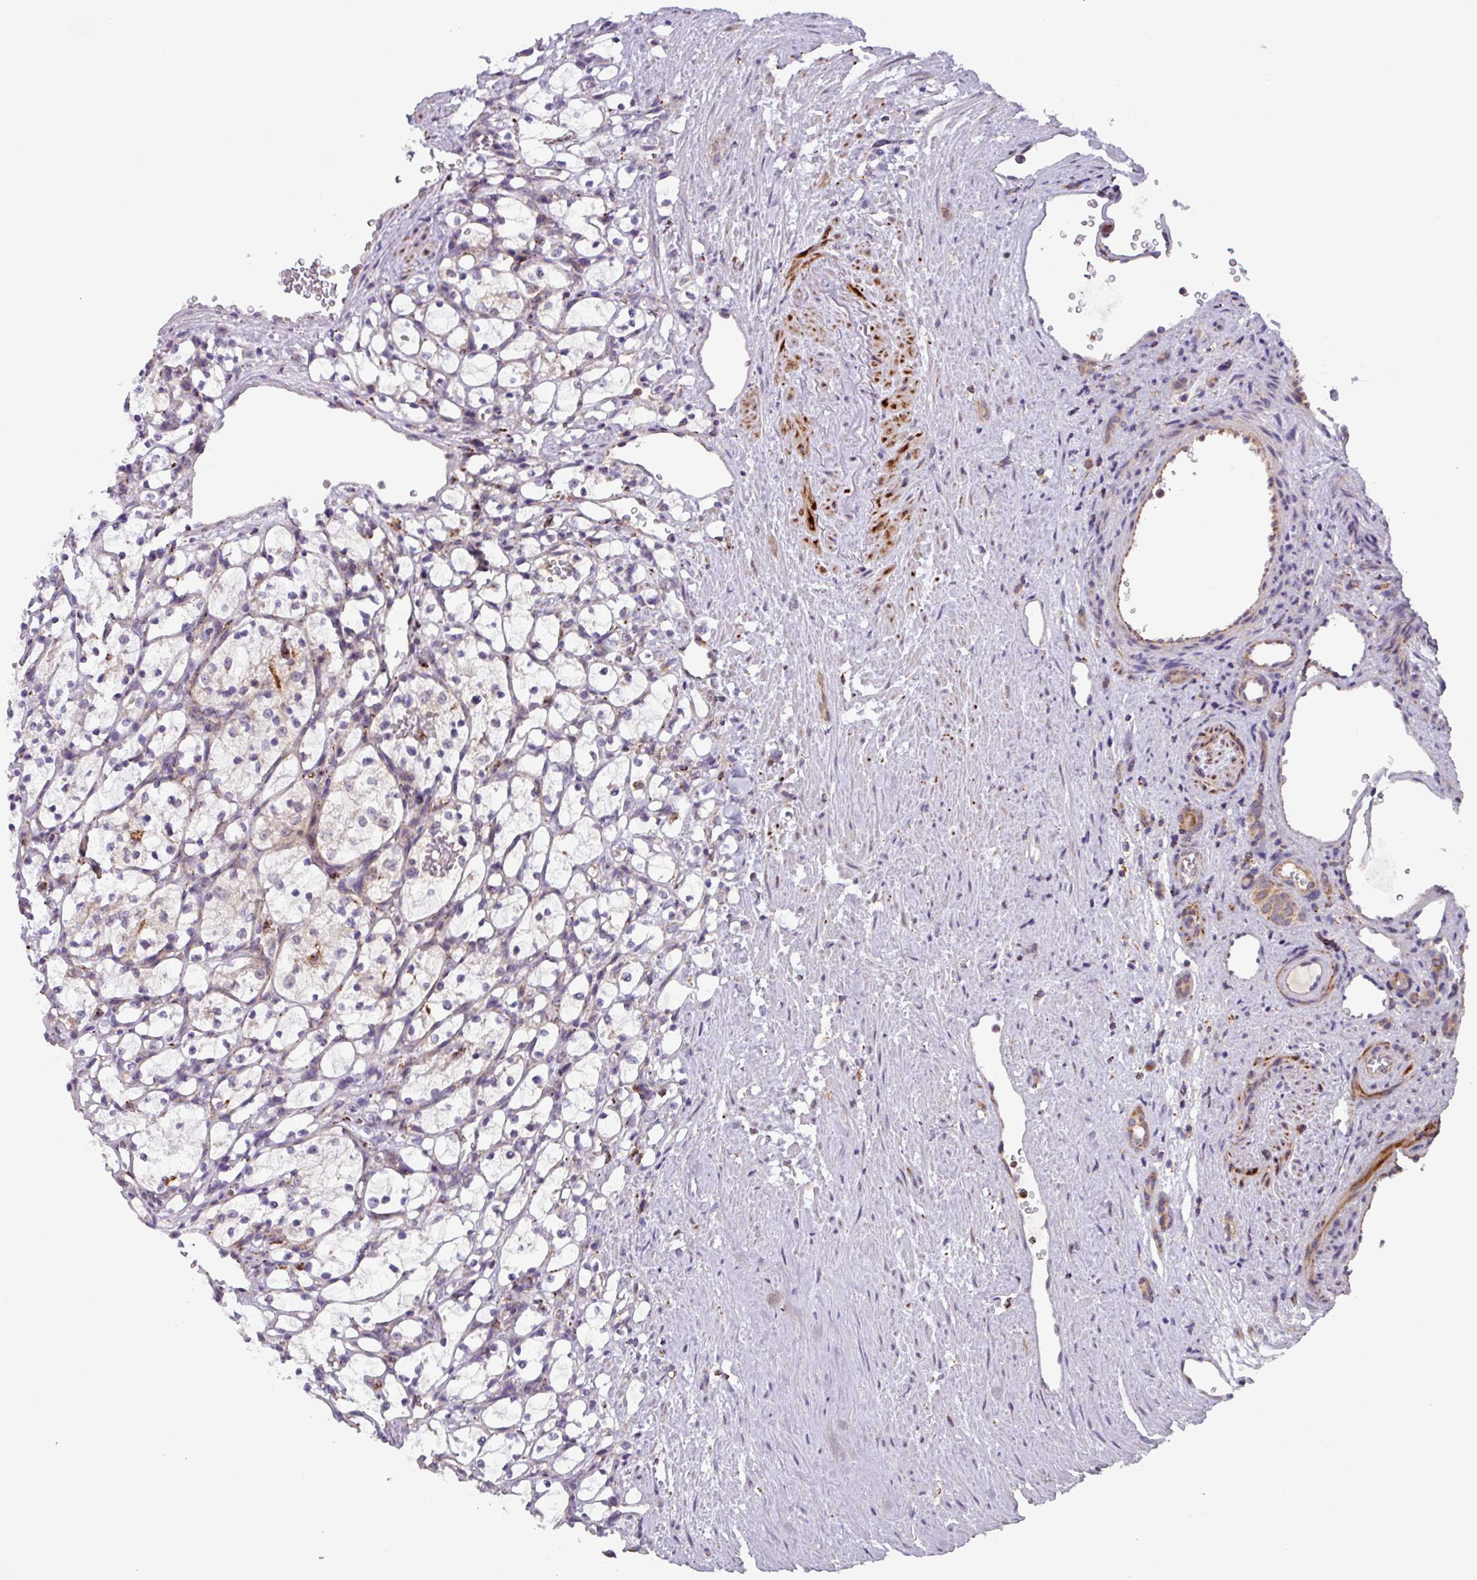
{"staining": {"intensity": "negative", "quantity": "none", "location": "none"}, "tissue": "renal cancer", "cell_type": "Tumor cells", "image_type": "cancer", "snomed": [{"axis": "morphology", "description": "Adenocarcinoma, NOS"}, {"axis": "topography", "description": "Kidney"}], "caption": "Renal cancer (adenocarcinoma) stained for a protein using IHC demonstrates no positivity tumor cells.", "gene": "AKIRIN1", "patient": {"sex": "female", "age": 69}}